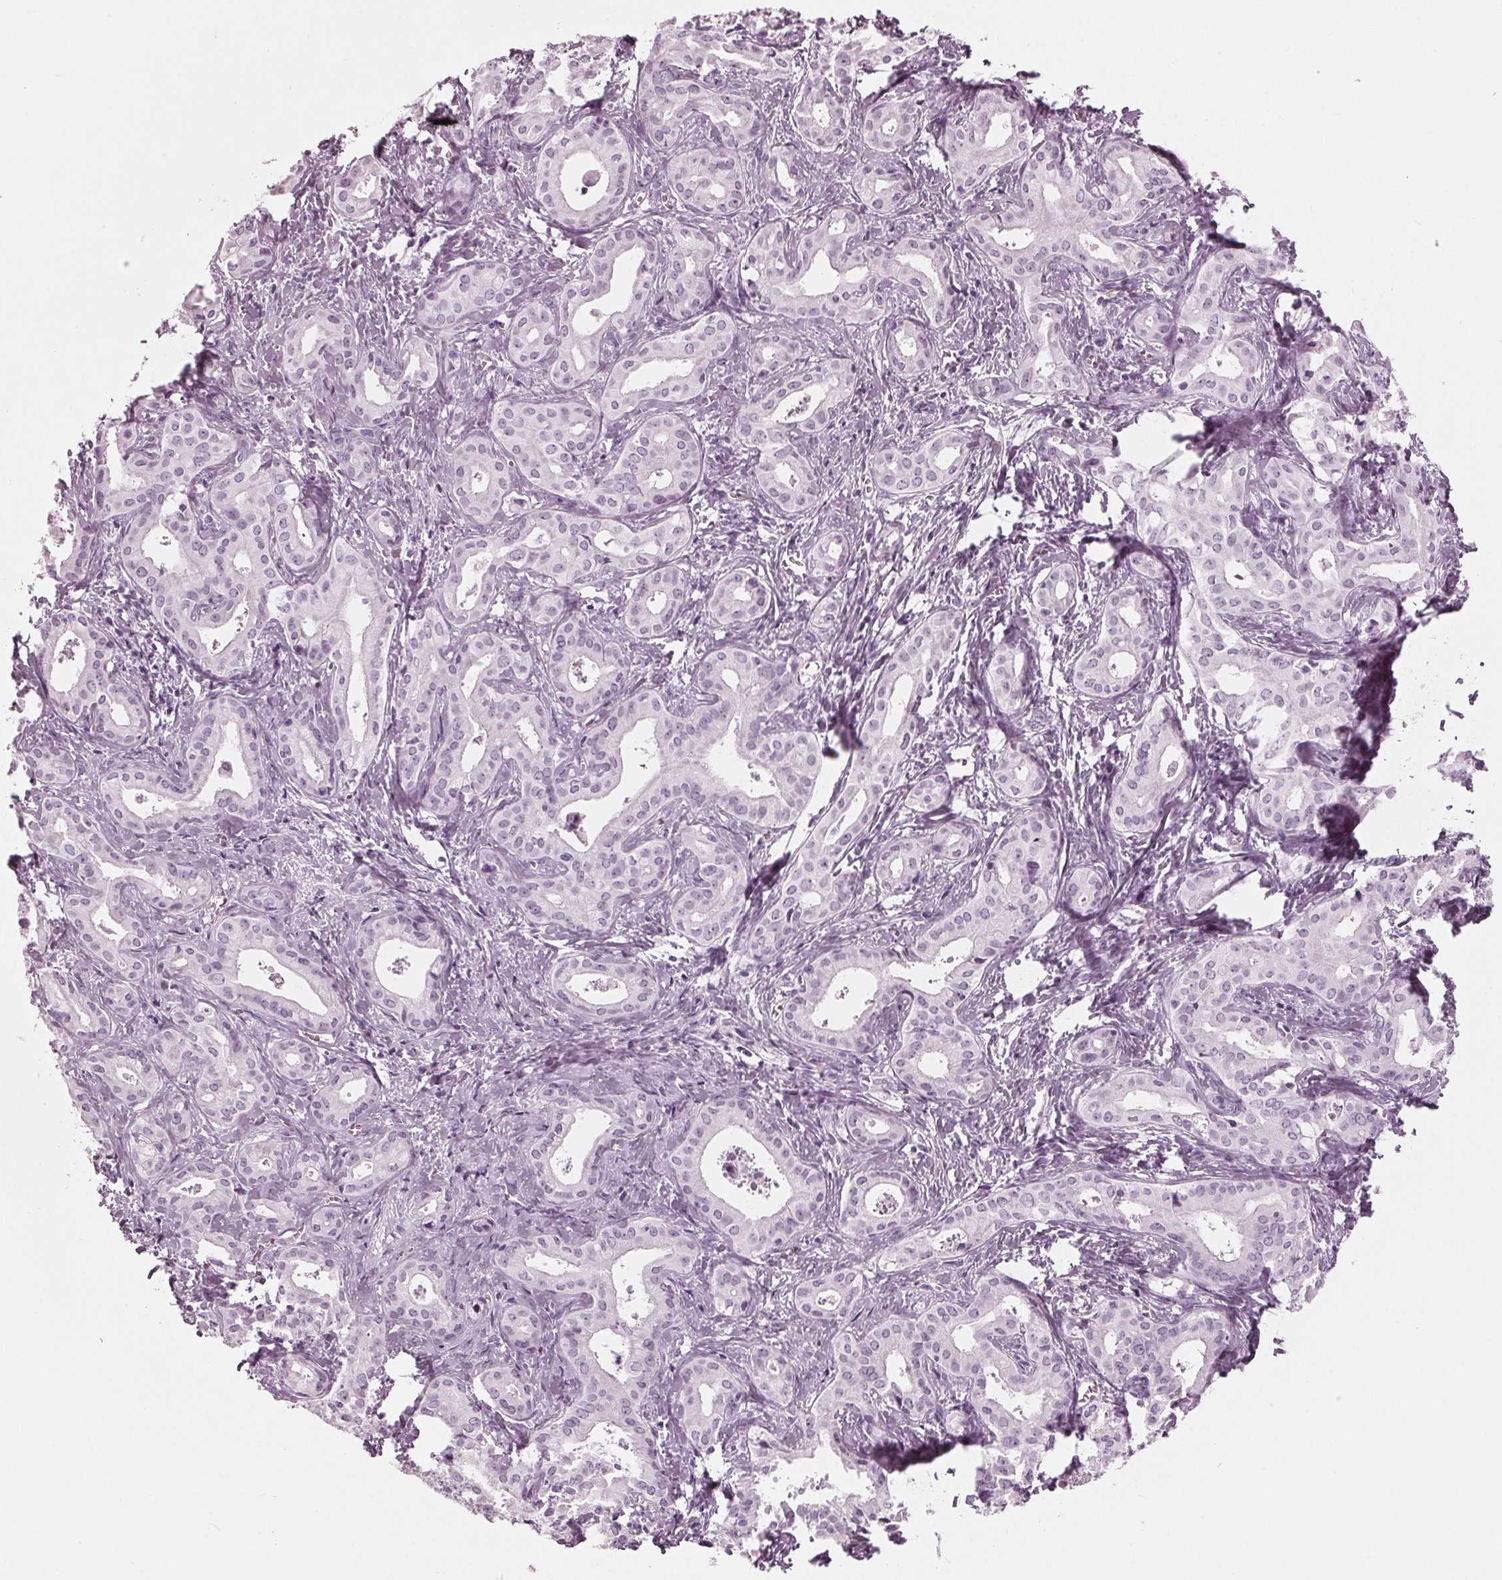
{"staining": {"intensity": "negative", "quantity": "none", "location": "none"}, "tissue": "liver cancer", "cell_type": "Tumor cells", "image_type": "cancer", "snomed": [{"axis": "morphology", "description": "Cholangiocarcinoma"}, {"axis": "topography", "description": "Liver"}], "caption": "Immunohistochemistry (IHC) of human liver cholangiocarcinoma exhibits no expression in tumor cells.", "gene": "KRT28", "patient": {"sex": "female", "age": 65}}